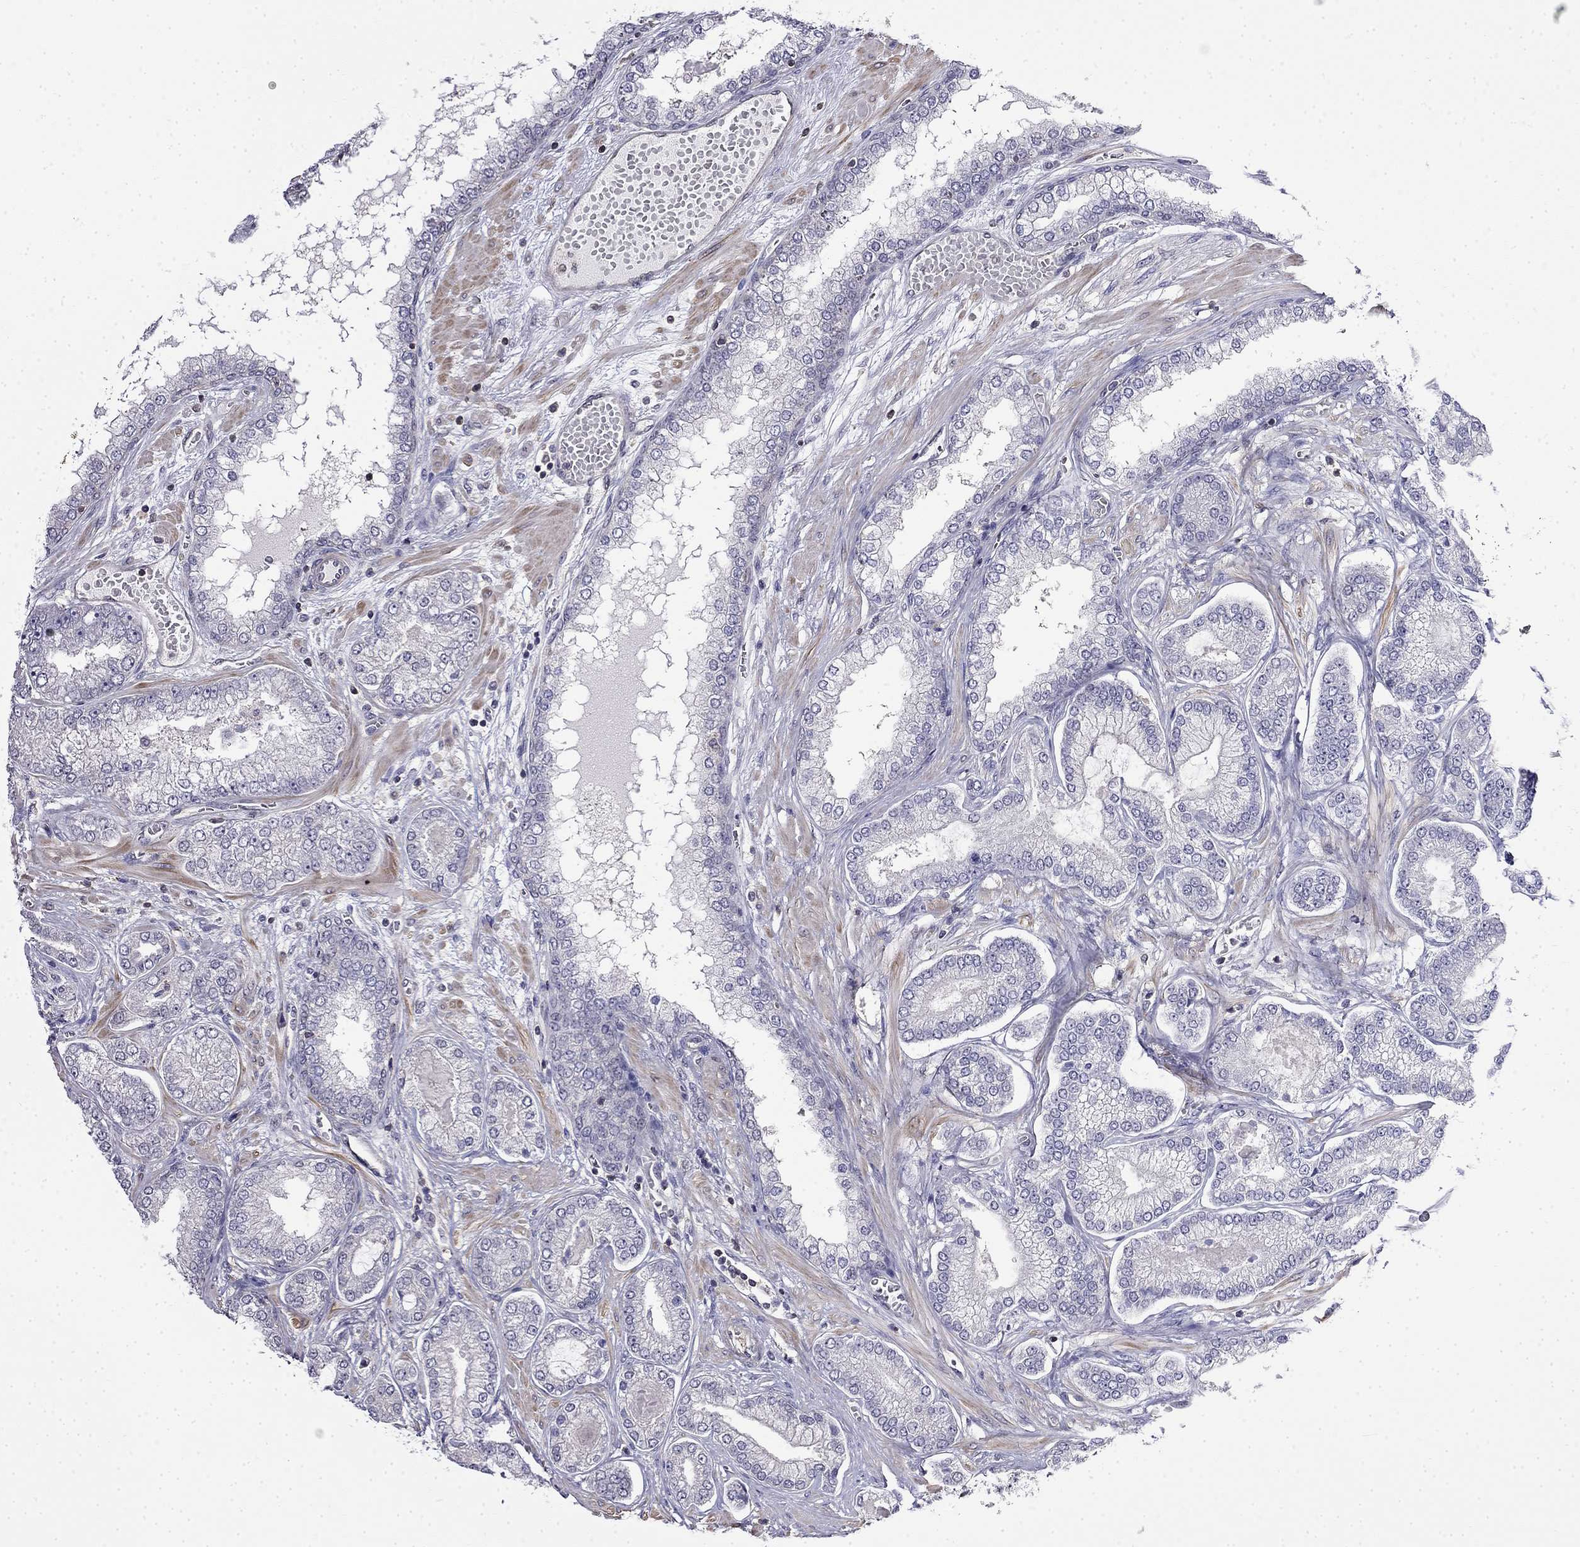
{"staining": {"intensity": "negative", "quantity": "none", "location": "none"}, "tissue": "prostate cancer", "cell_type": "Tumor cells", "image_type": "cancer", "snomed": [{"axis": "morphology", "description": "Adenocarcinoma, Low grade"}, {"axis": "topography", "description": "Prostate"}], "caption": "The image reveals no significant staining in tumor cells of prostate cancer (low-grade adenocarcinoma).", "gene": "GUCA1B", "patient": {"sex": "male", "age": 57}}